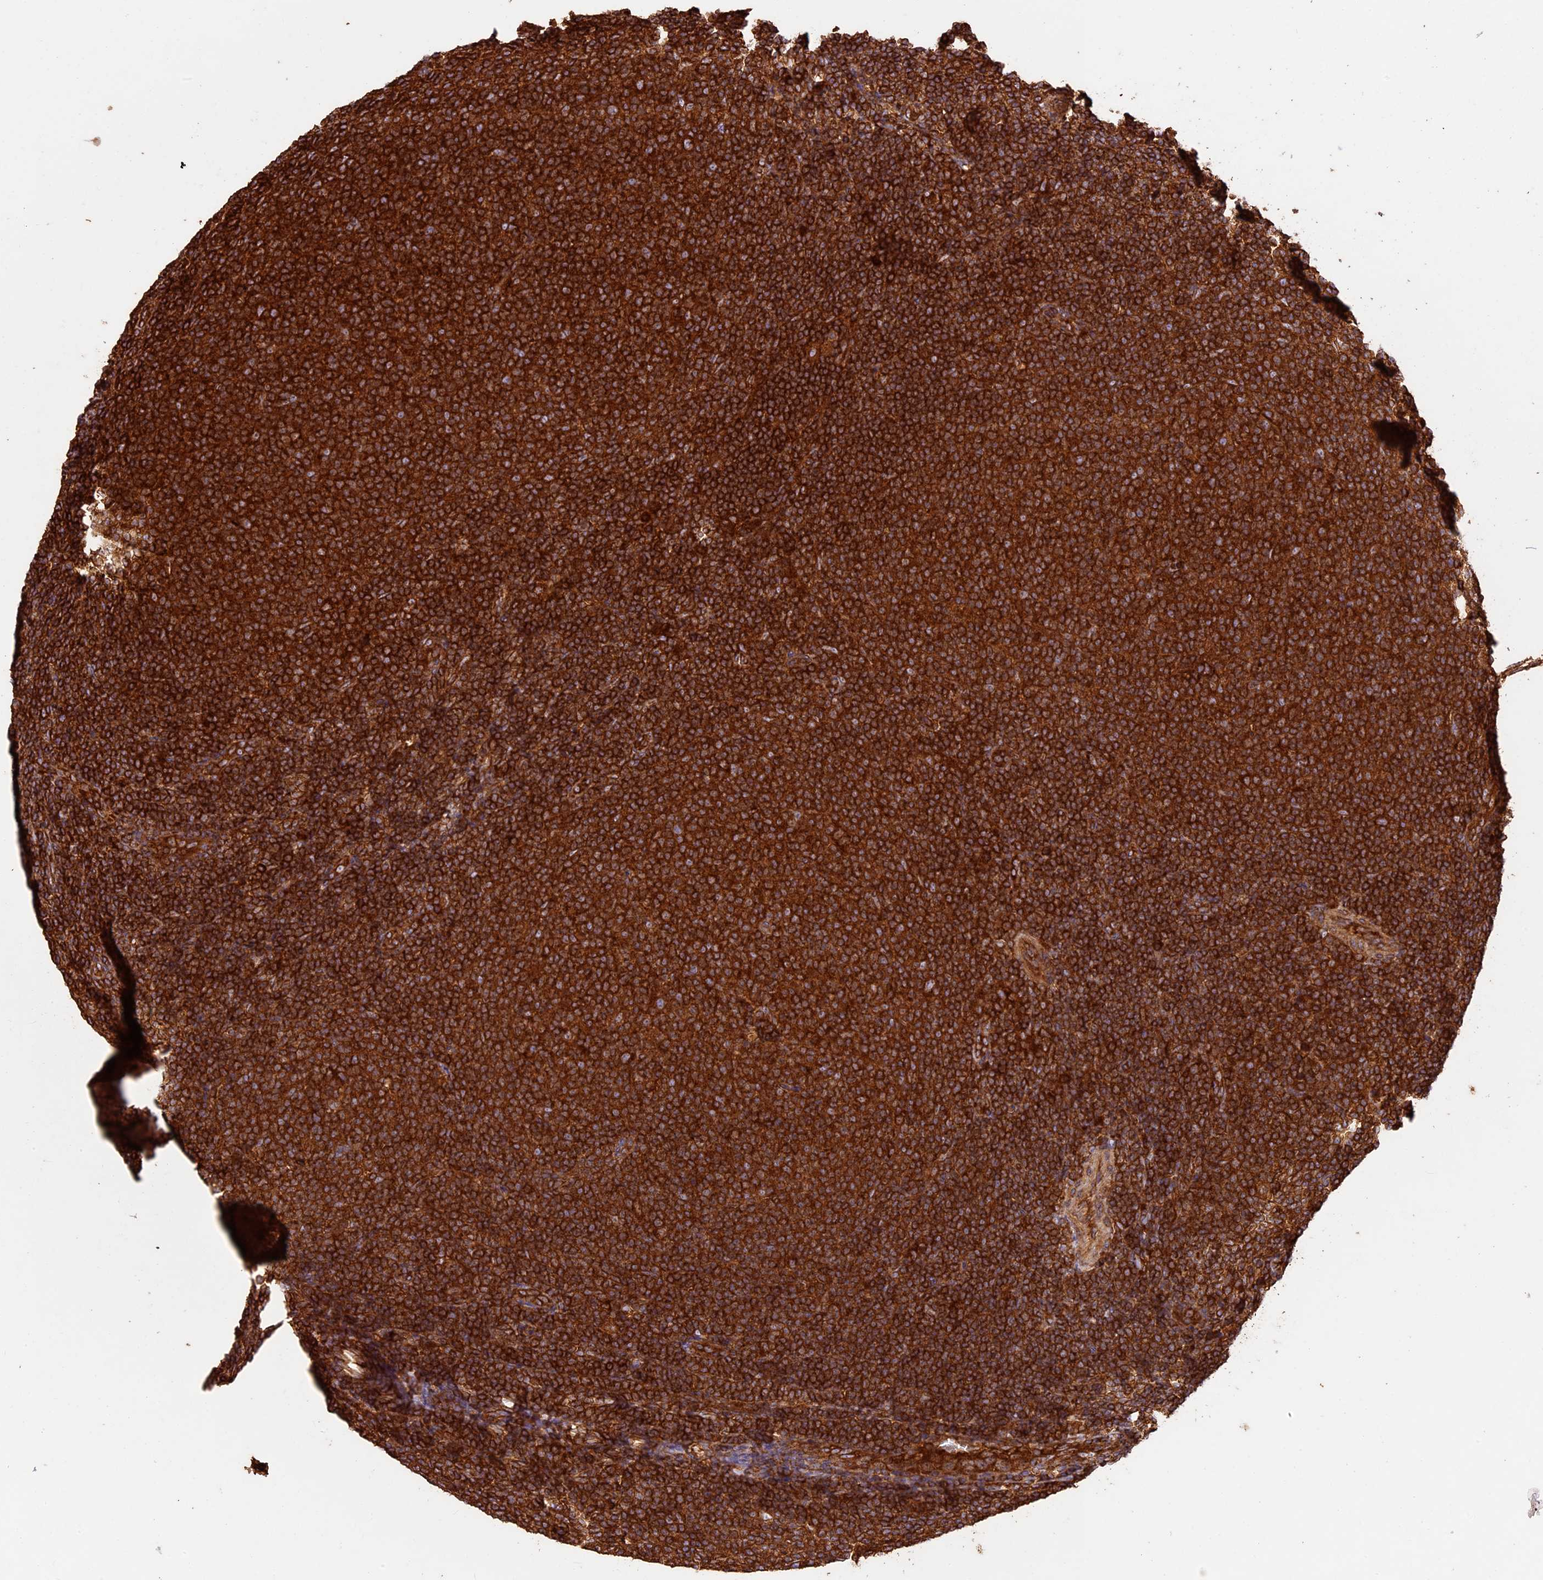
{"staining": {"intensity": "strong", "quantity": ">75%", "location": "cytoplasmic/membranous"}, "tissue": "lymphoma", "cell_type": "Tumor cells", "image_type": "cancer", "snomed": [{"axis": "morphology", "description": "Malignant lymphoma, non-Hodgkin's type, Low grade"}, {"axis": "topography", "description": "Lymph node"}], "caption": "There is high levels of strong cytoplasmic/membranous expression in tumor cells of malignant lymphoma, non-Hodgkin's type (low-grade), as demonstrated by immunohistochemical staining (brown color).", "gene": "KARS1", "patient": {"sex": "male", "age": 66}}